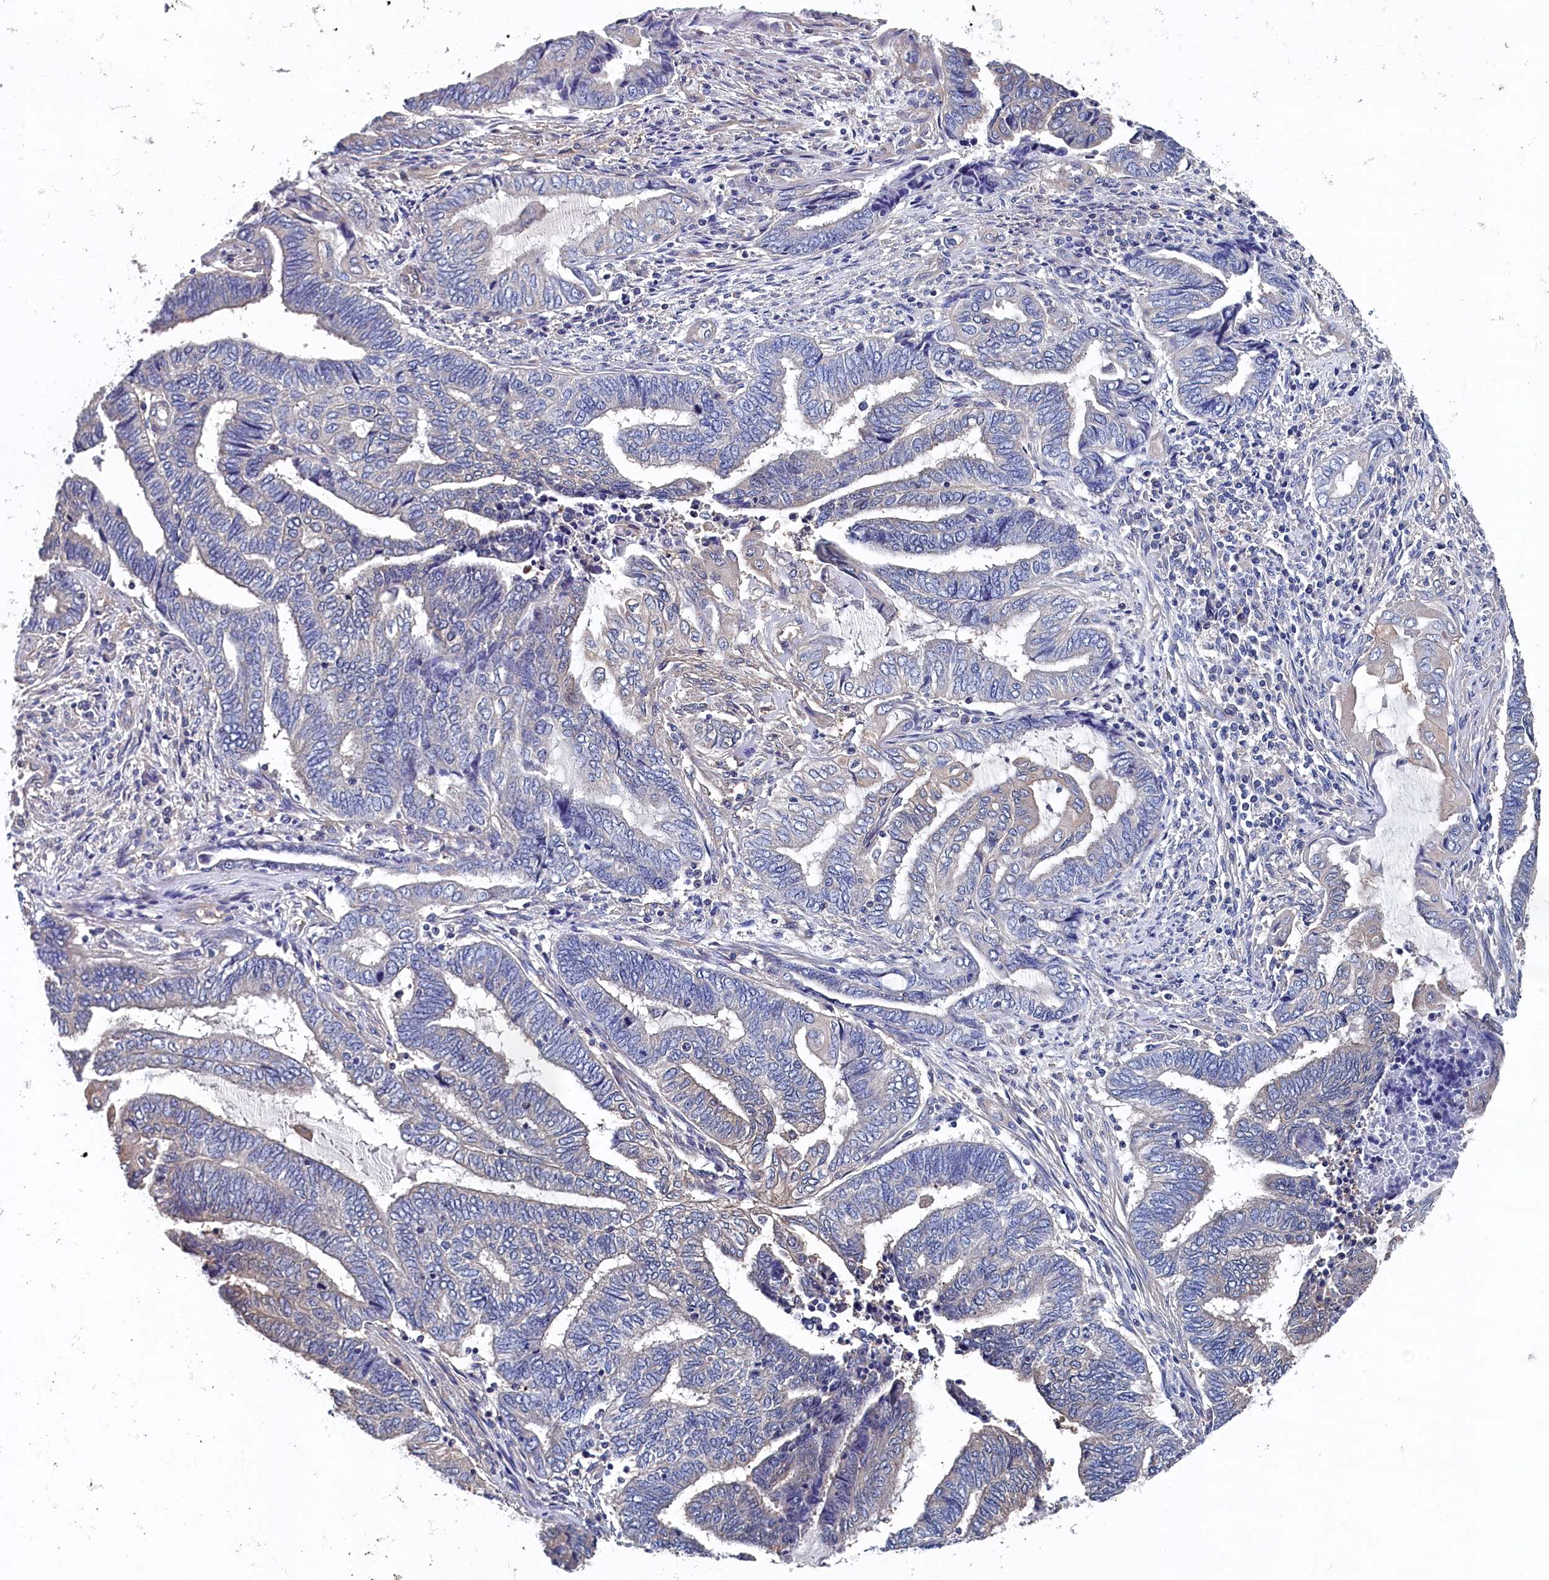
{"staining": {"intensity": "weak", "quantity": "<25%", "location": "cytoplasmic/membranous"}, "tissue": "endometrial cancer", "cell_type": "Tumor cells", "image_type": "cancer", "snomed": [{"axis": "morphology", "description": "Adenocarcinoma, NOS"}, {"axis": "topography", "description": "Uterus"}, {"axis": "topography", "description": "Endometrium"}], "caption": "The immunohistochemistry micrograph has no significant expression in tumor cells of adenocarcinoma (endometrial) tissue.", "gene": "BHMT", "patient": {"sex": "female", "age": 70}}